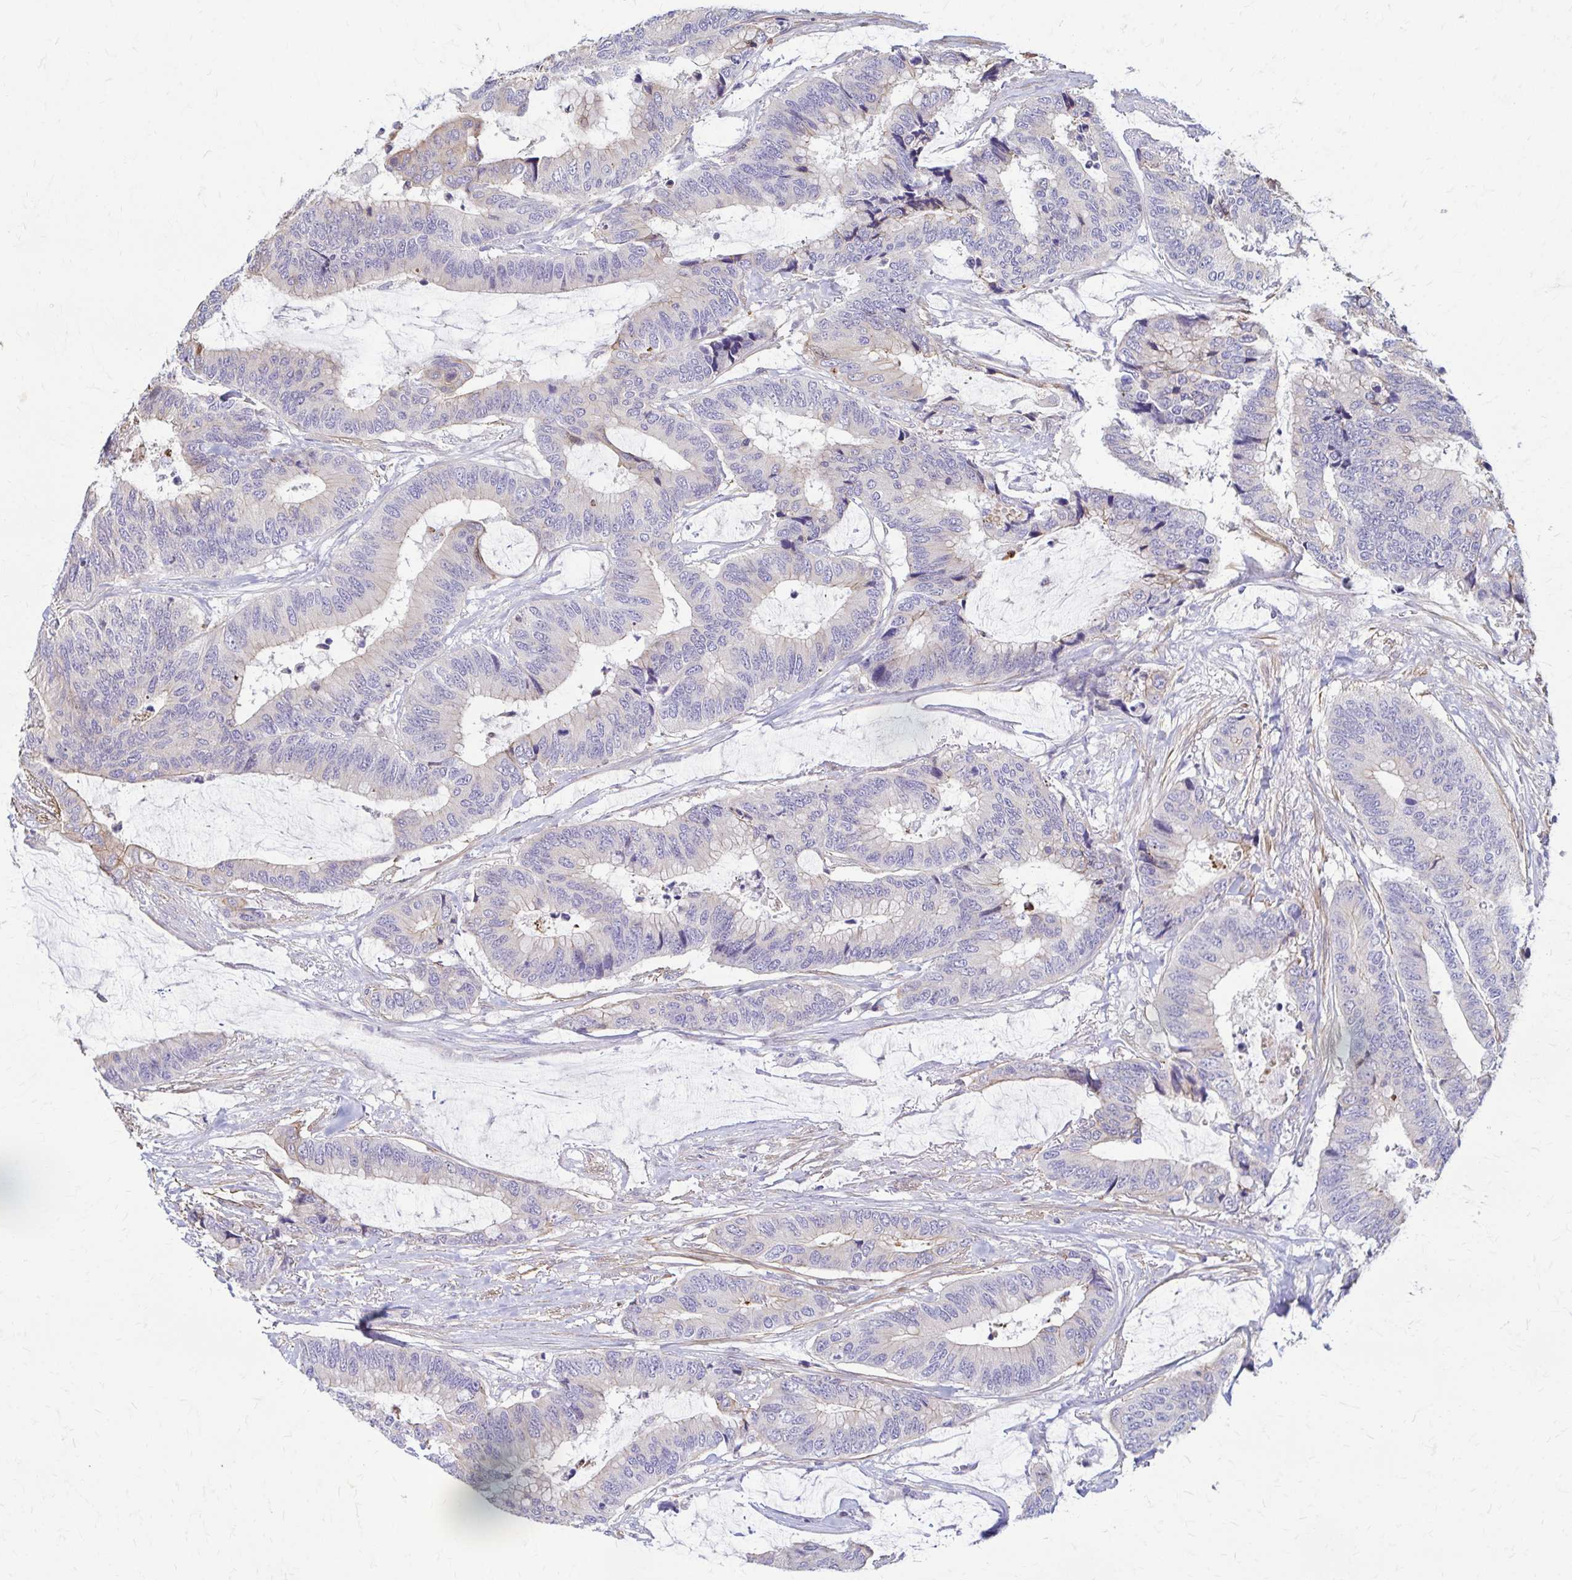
{"staining": {"intensity": "weak", "quantity": "25%-75%", "location": "cytoplasmic/membranous"}, "tissue": "colorectal cancer", "cell_type": "Tumor cells", "image_type": "cancer", "snomed": [{"axis": "morphology", "description": "Adenocarcinoma, NOS"}, {"axis": "topography", "description": "Rectum"}], "caption": "Adenocarcinoma (colorectal) stained with a brown dye demonstrates weak cytoplasmic/membranous positive positivity in approximately 25%-75% of tumor cells.", "gene": "DSP", "patient": {"sex": "female", "age": 59}}